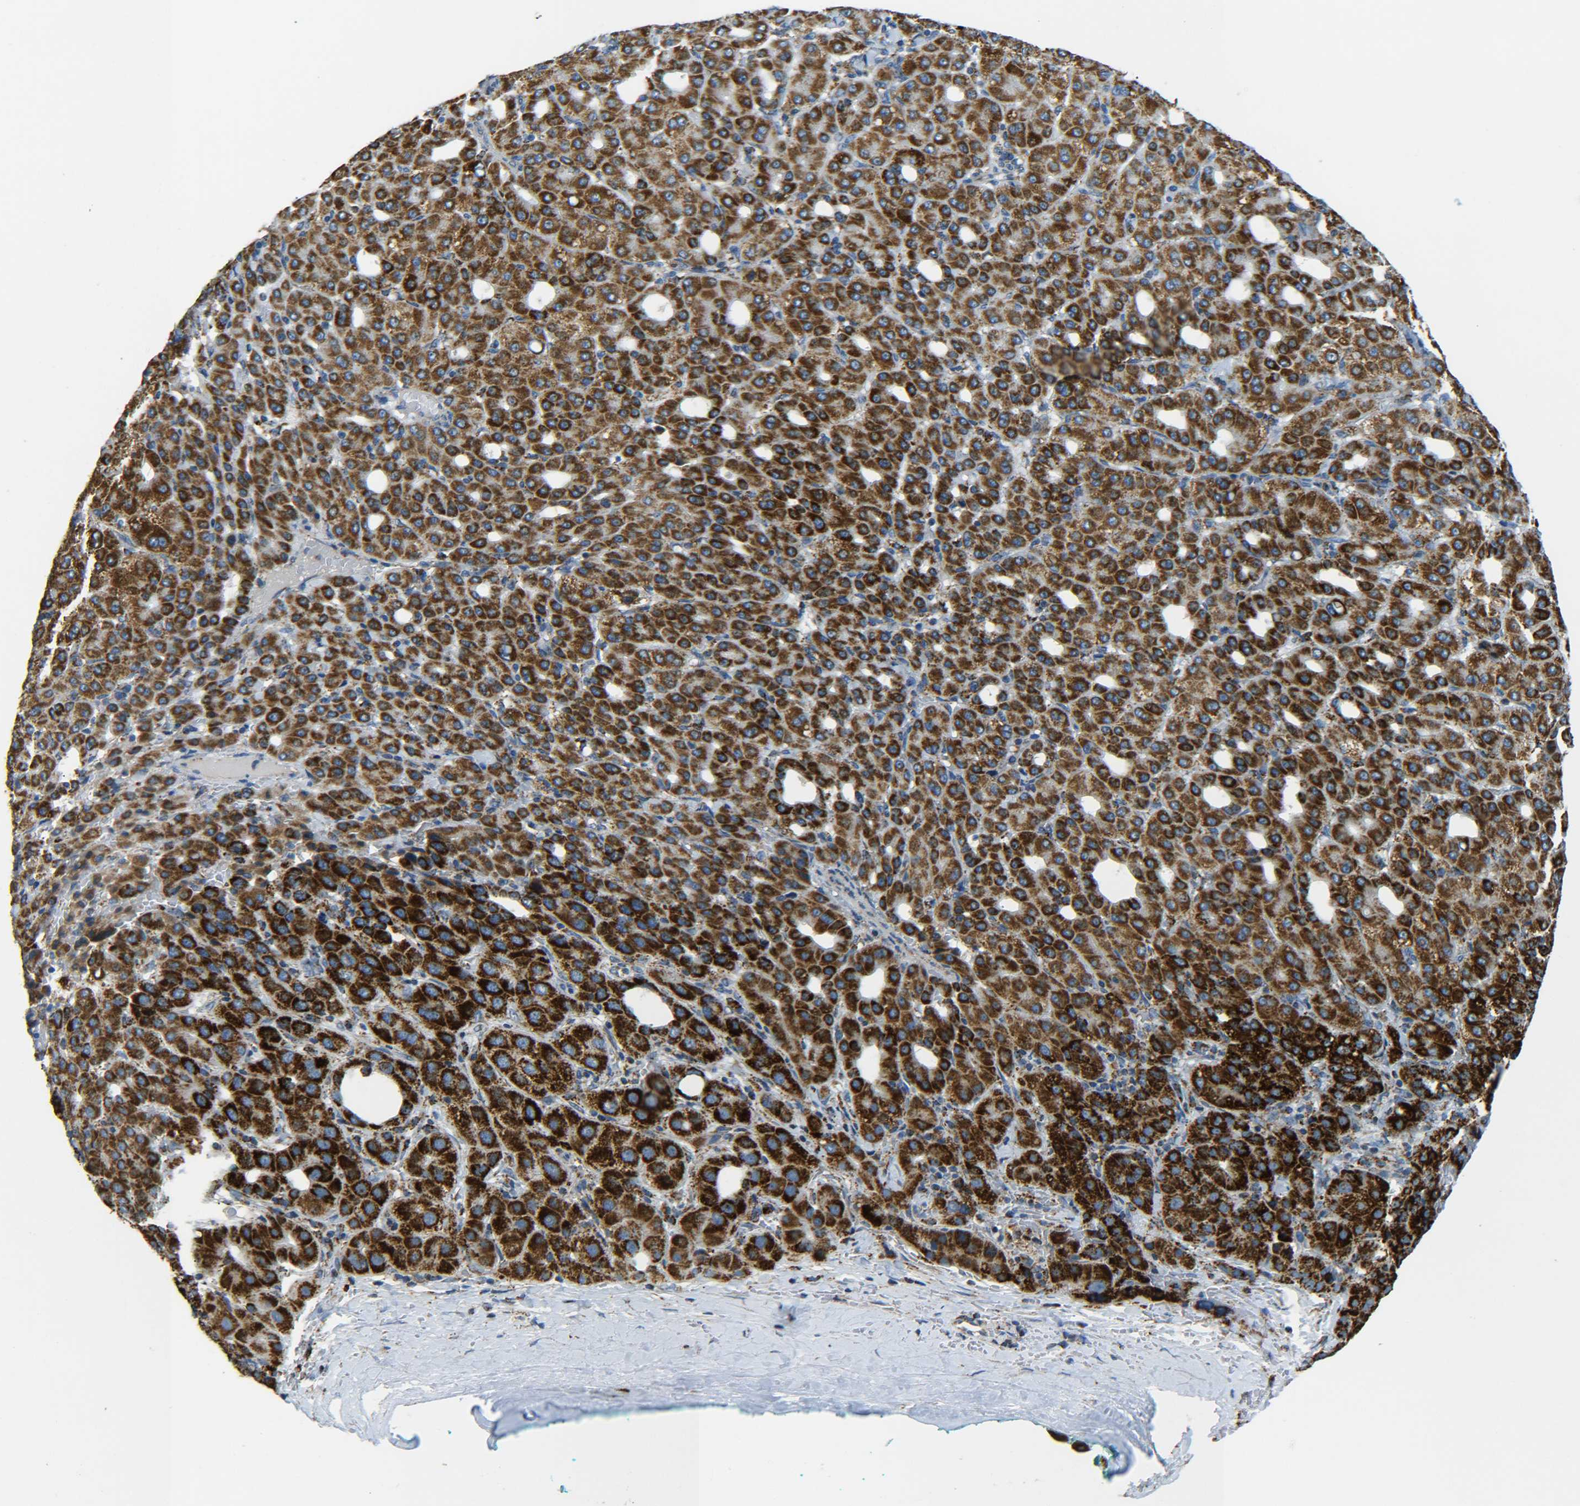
{"staining": {"intensity": "strong", "quantity": ">75%", "location": "cytoplasmic/membranous"}, "tissue": "liver cancer", "cell_type": "Tumor cells", "image_type": "cancer", "snomed": [{"axis": "morphology", "description": "Carcinoma, Hepatocellular, NOS"}, {"axis": "topography", "description": "Liver"}], "caption": "Liver cancer (hepatocellular carcinoma) tissue displays strong cytoplasmic/membranous staining in about >75% of tumor cells", "gene": "CYB5R1", "patient": {"sex": "male", "age": 65}}